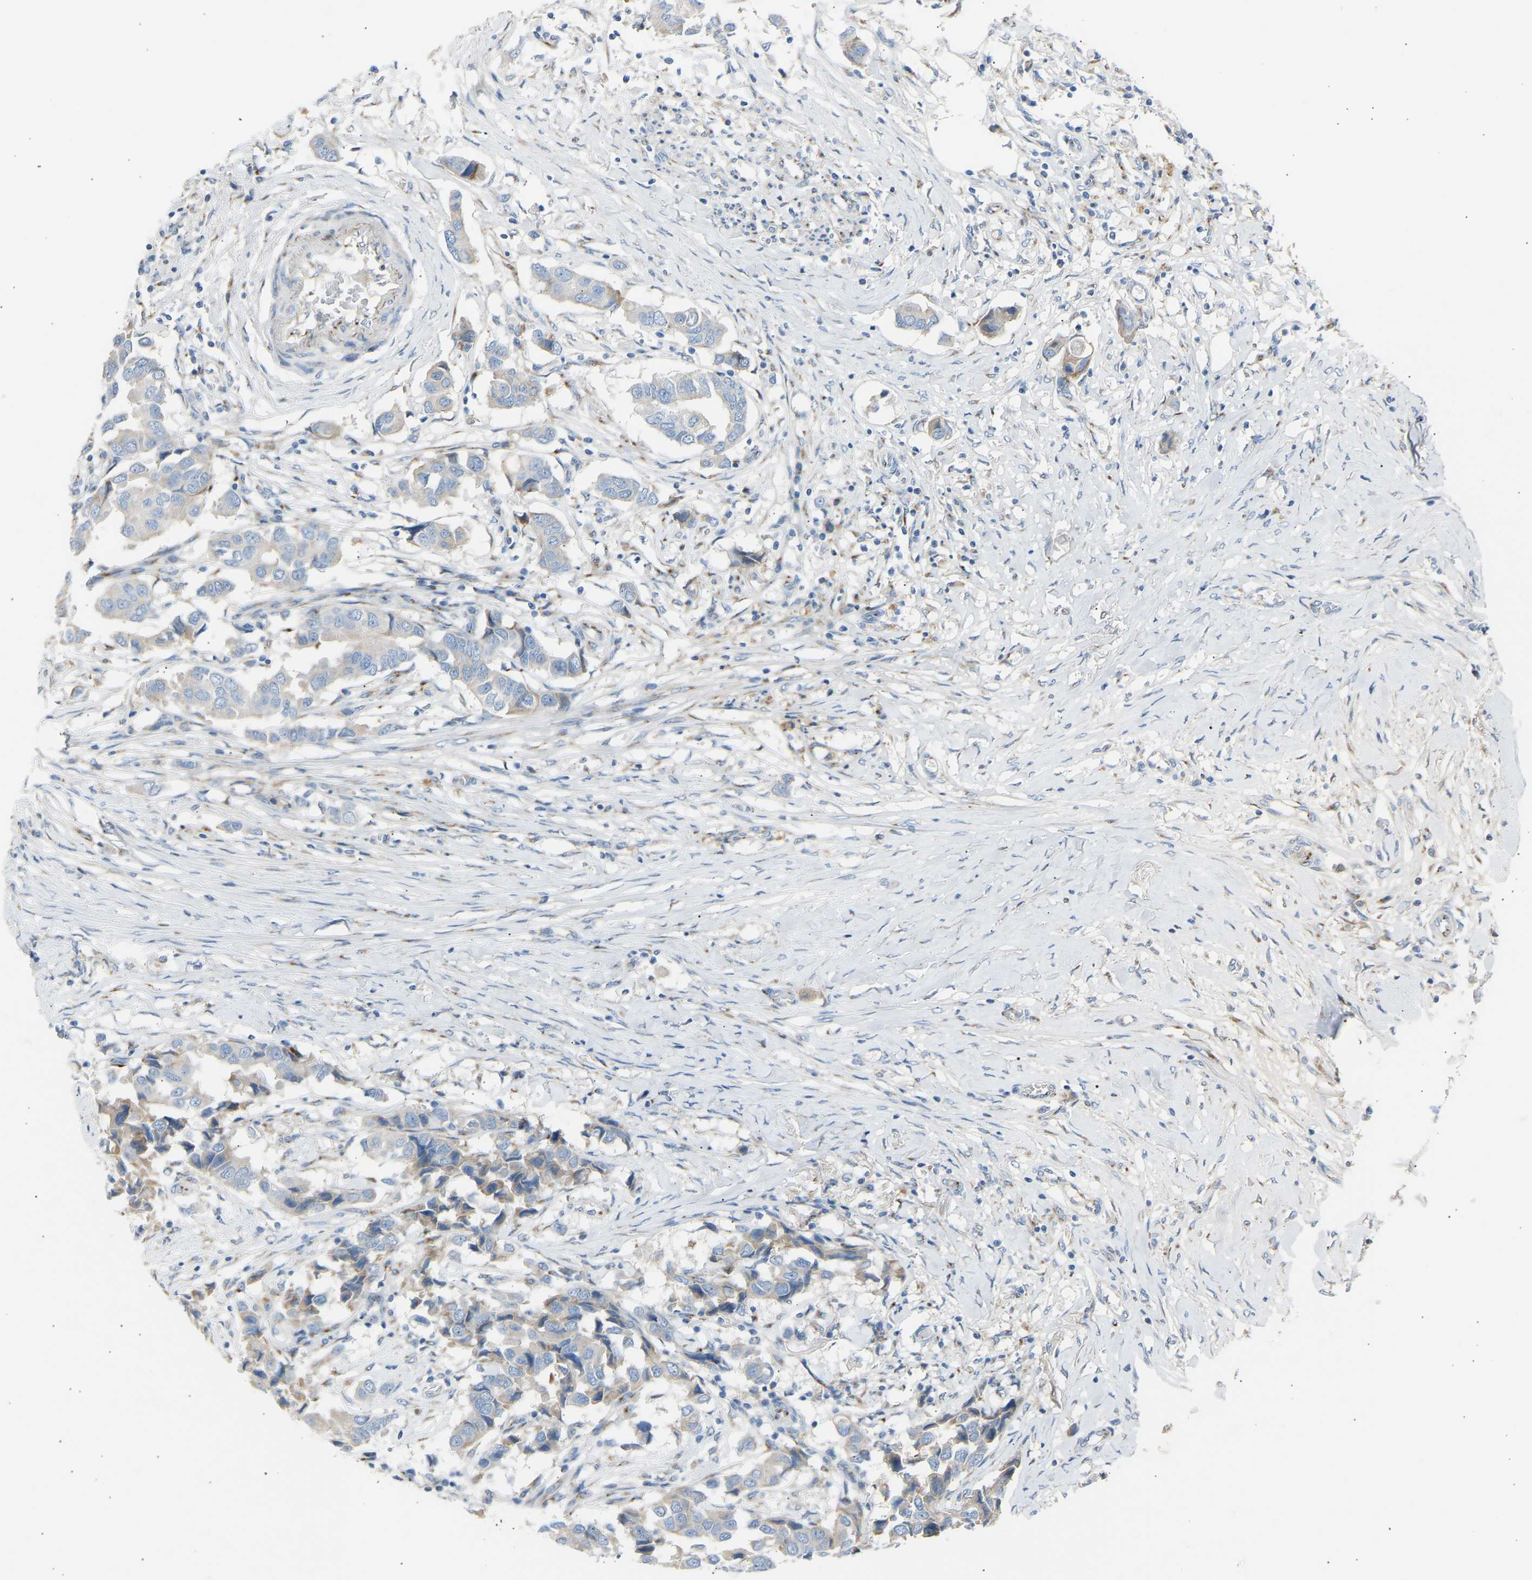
{"staining": {"intensity": "weak", "quantity": "<25%", "location": "cytoplasmic/membranous"}, "tissue": "breast cancer", "cell_type": "Tumor cells", "image_type": "cancer", "snomed": [{"axis": "morphology", "description": "Duct carcinoma"}, {"axis": "topography", "description": "Breast"}], "caption": "Photomicrograph shows no protein positivity in tumor cells of breast cancer tissue.", "gene": "CYREN", "patient": {"sex": "female", "age": 80}}